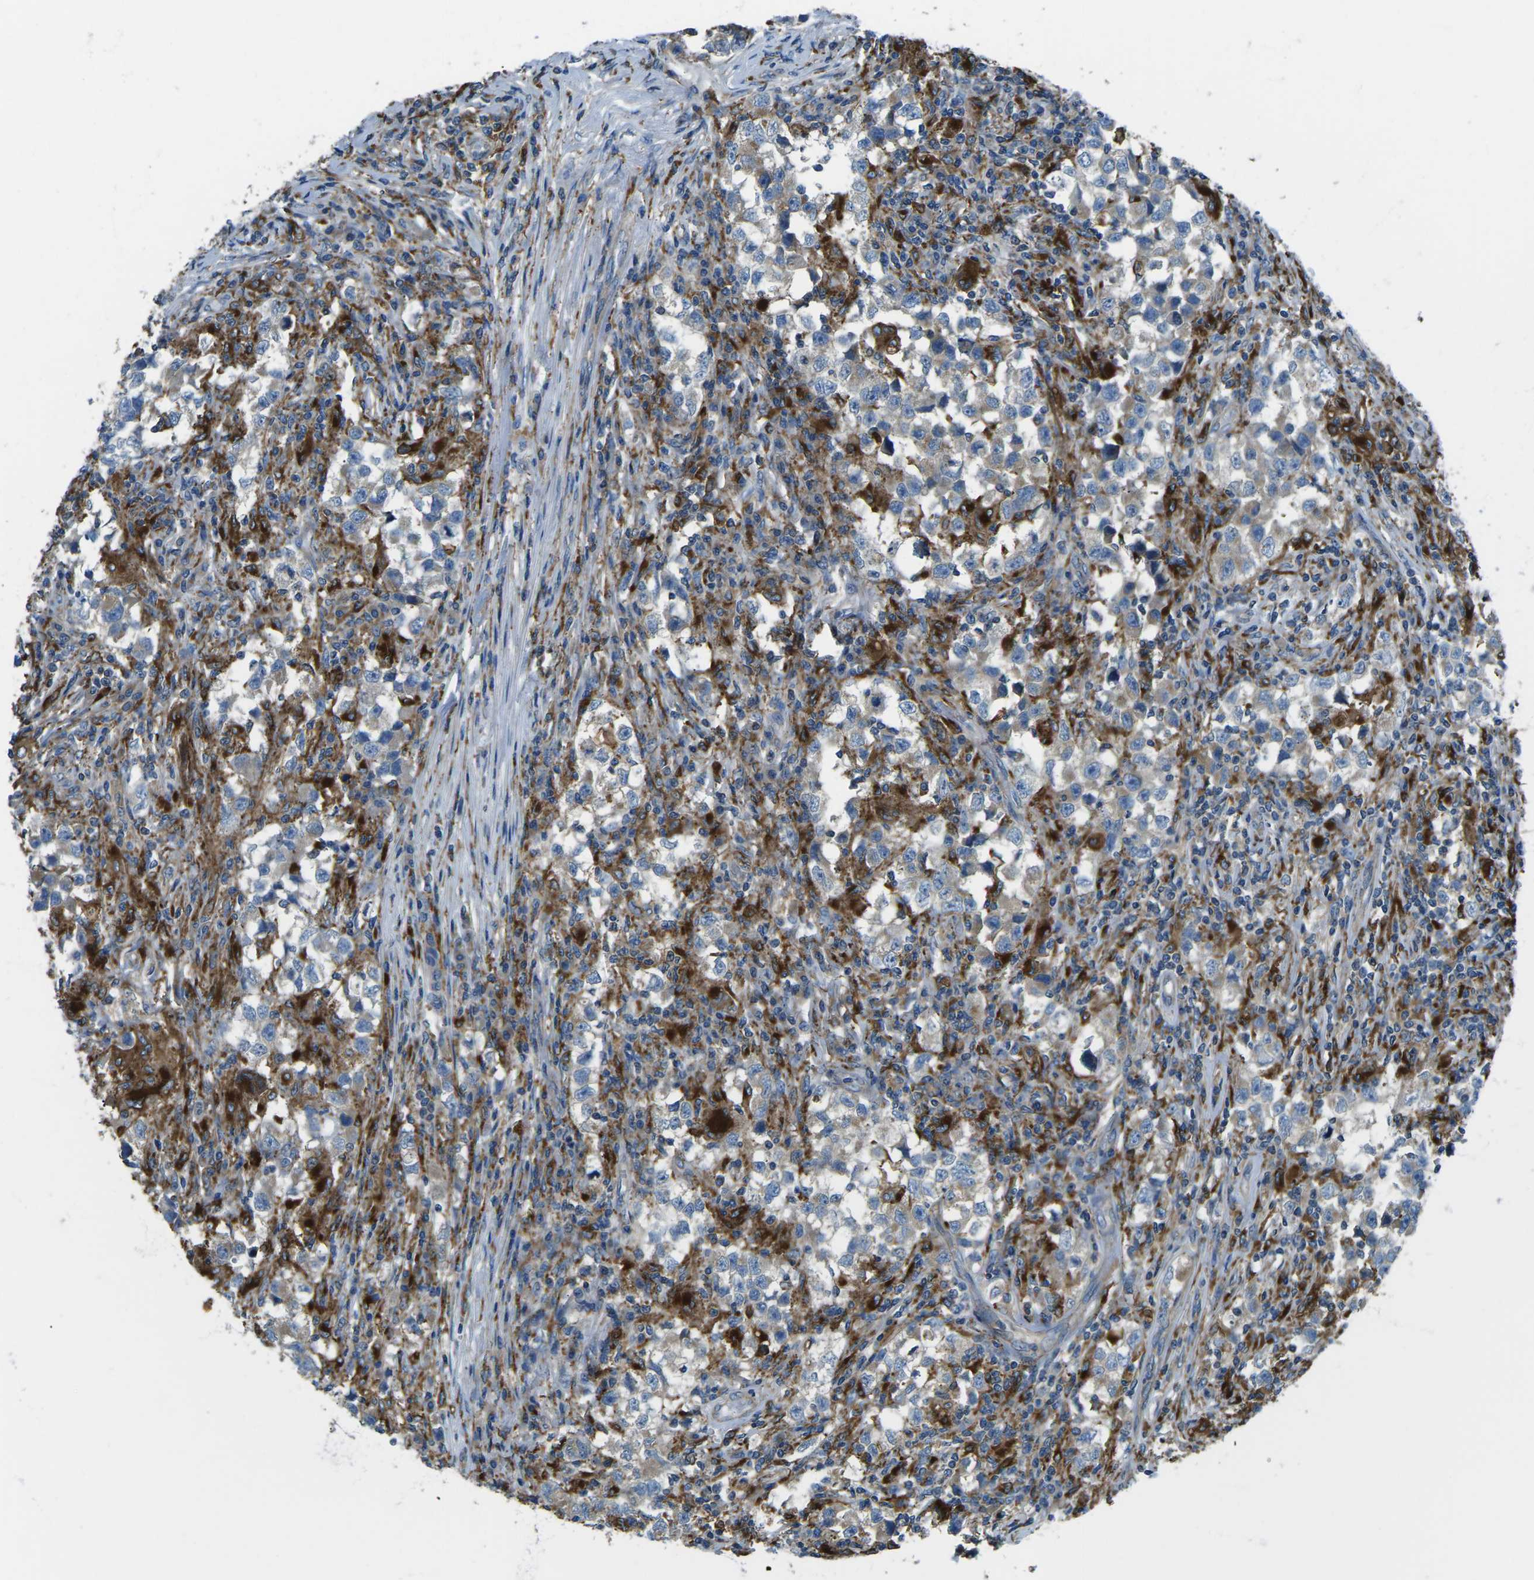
{"staining": {"intensity": "weak", "quantity": ">75%", "location": "cytoplasmic/membranous"}, "tissue": "testis cancer", "cell_type": "Tumor cells", "image_type": "cancer", "snomed": [{"axis": "morphology", "description": "Carcinoma, Embryonal, NOS"}, {"axis": "topography", "description": "Testis"}], "caption": "Human testis cancer (embryonal carcinoma) stained for a protein (brown) shows weak cytoplasmic/membranous positive positivity in approximately >75% of tumor cells.", "gene": "CDK17", "patient": {"sex": "male", "age": 21}}